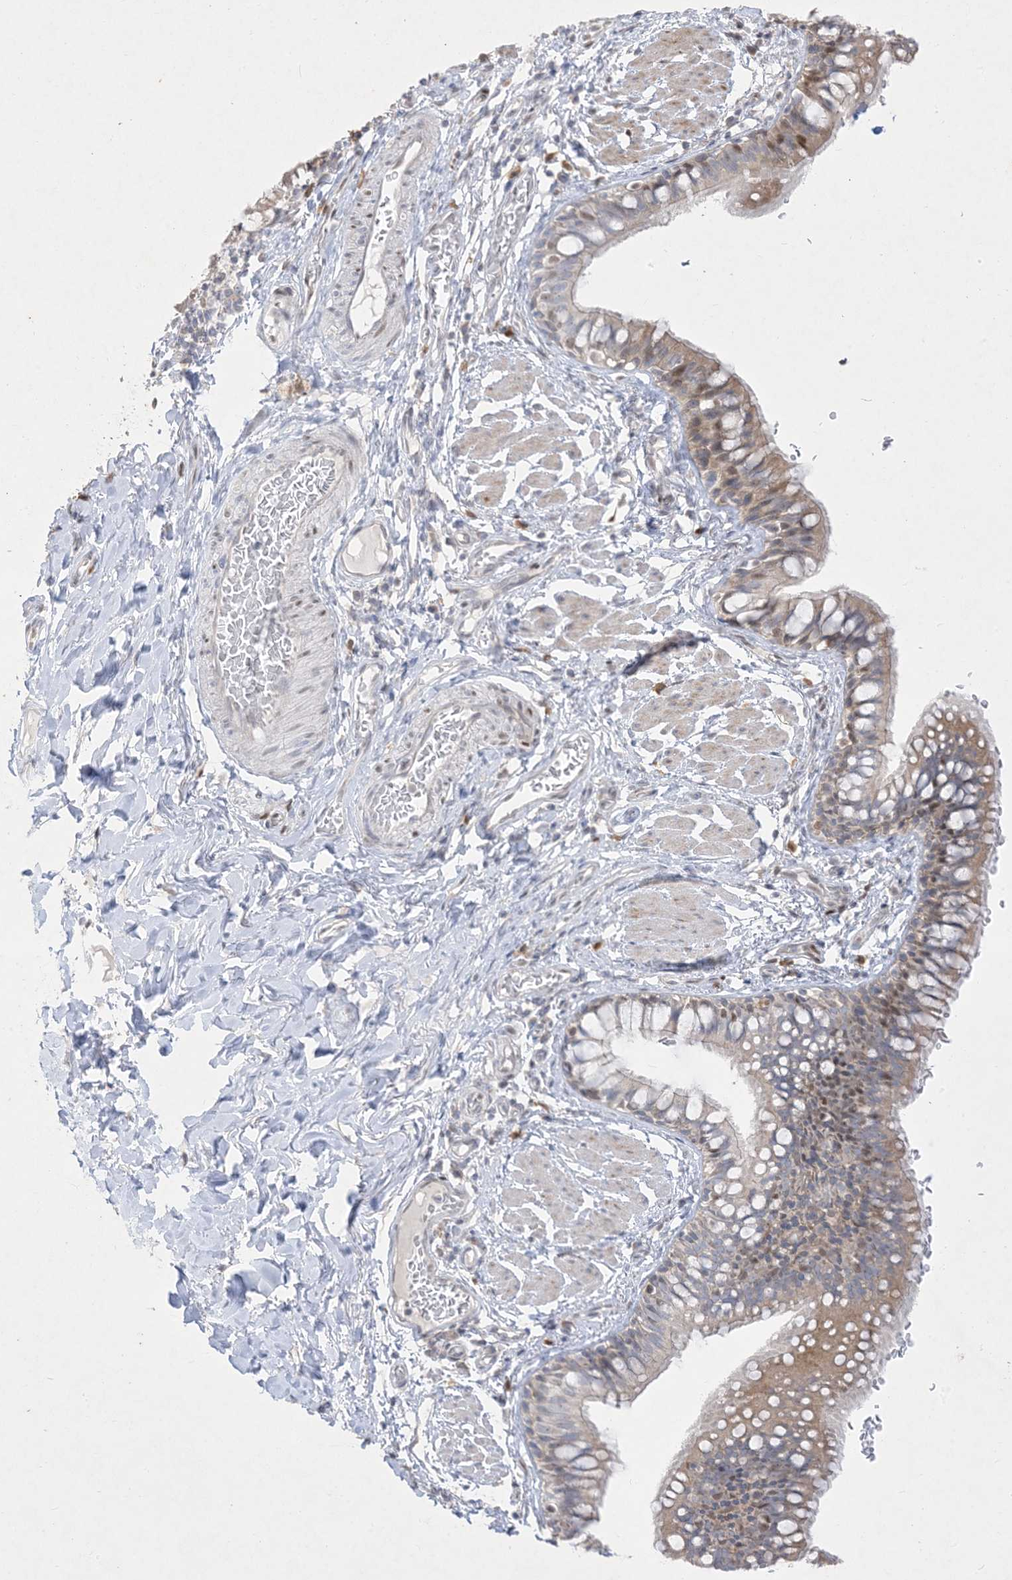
{"staining": {"intensity": "moderate", "quantity": "<25%", "location": "cytoplasmic/membranous,nuclear"}, "tissue": "bronchus", "cell_type": "Respiratory epithelial cells", "image_type": "normal", "snomed": [{"axis": "morphology", "description": "Normal tissue, NOS"}, {"axis": "topography", "description": "Cartilage tissue"}, {"axis": "topography", "description": "Bronchus"}], "caption": "A histopathology image of human bronchus stained for a protein demonstrates moderate cytoplasmic/membranous,nuclear brown staining in respiratory epithelial cells. (brown staining indicates protein expression, while blue staining denotes nuclei).", "gene": "BHLHE40", "patient": {"sex": "female", "age": 36}}